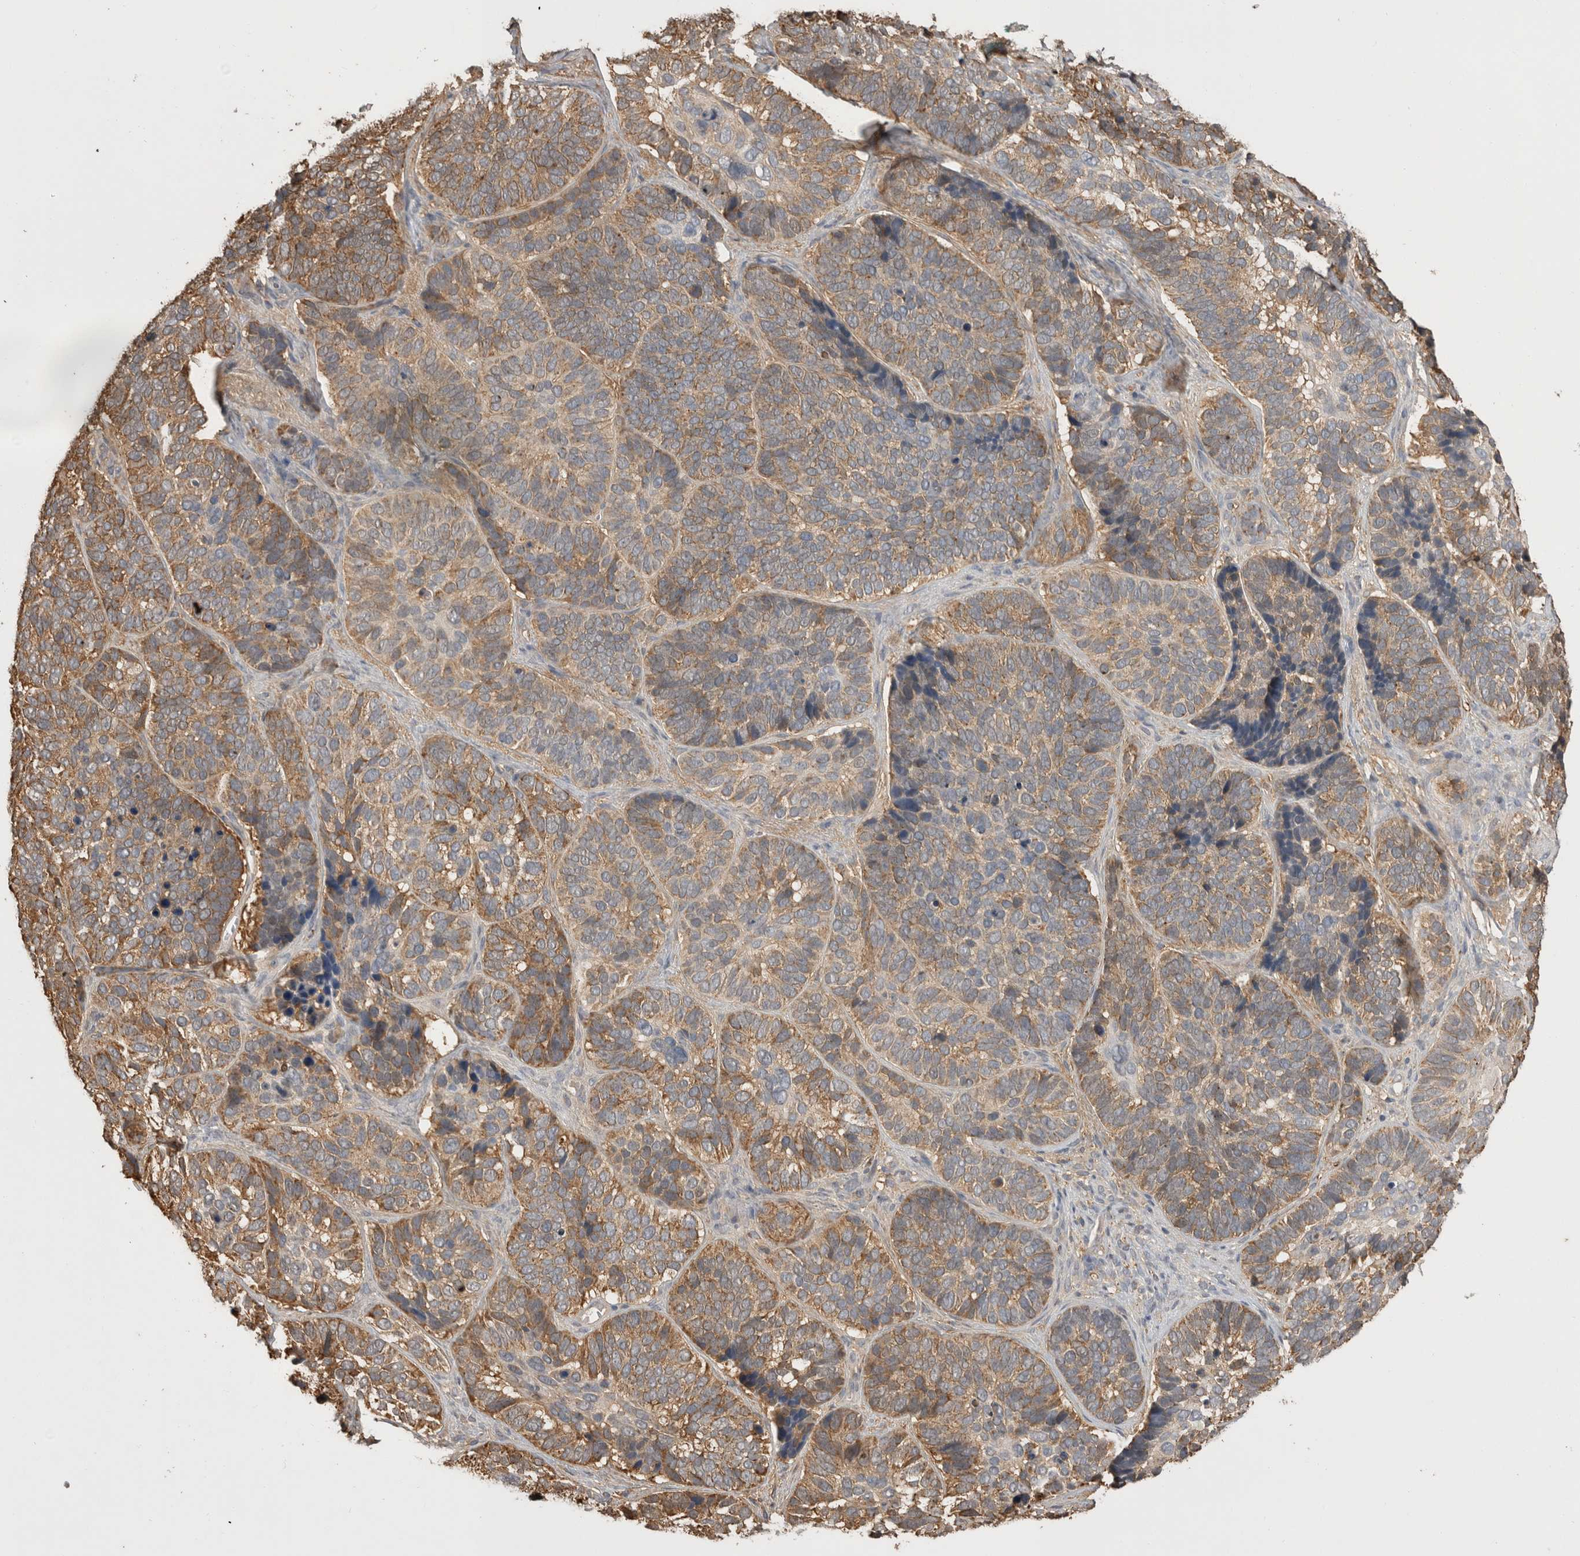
{"staining": {"intensity": "weak", "quantity": ">75%", "location": "cytoplasmic/membranous"}, "tissue": "skin cancer", "cell_type": "Tumor cells", "image_type": "cancer", "snomed": [{"axis": "morphology", "description": "Basal cell carcinoma"}, {"axis": "topography", "description": "Skin"}], "caption": "Basal cell carcinoma (skin) was stained to show a protein in brown. There is low levels of weak cytoplasmic/membranous staining in about >75% of tumor cells.", "gene": "PREP", "patient": {"sex": "male", "age": 62}}